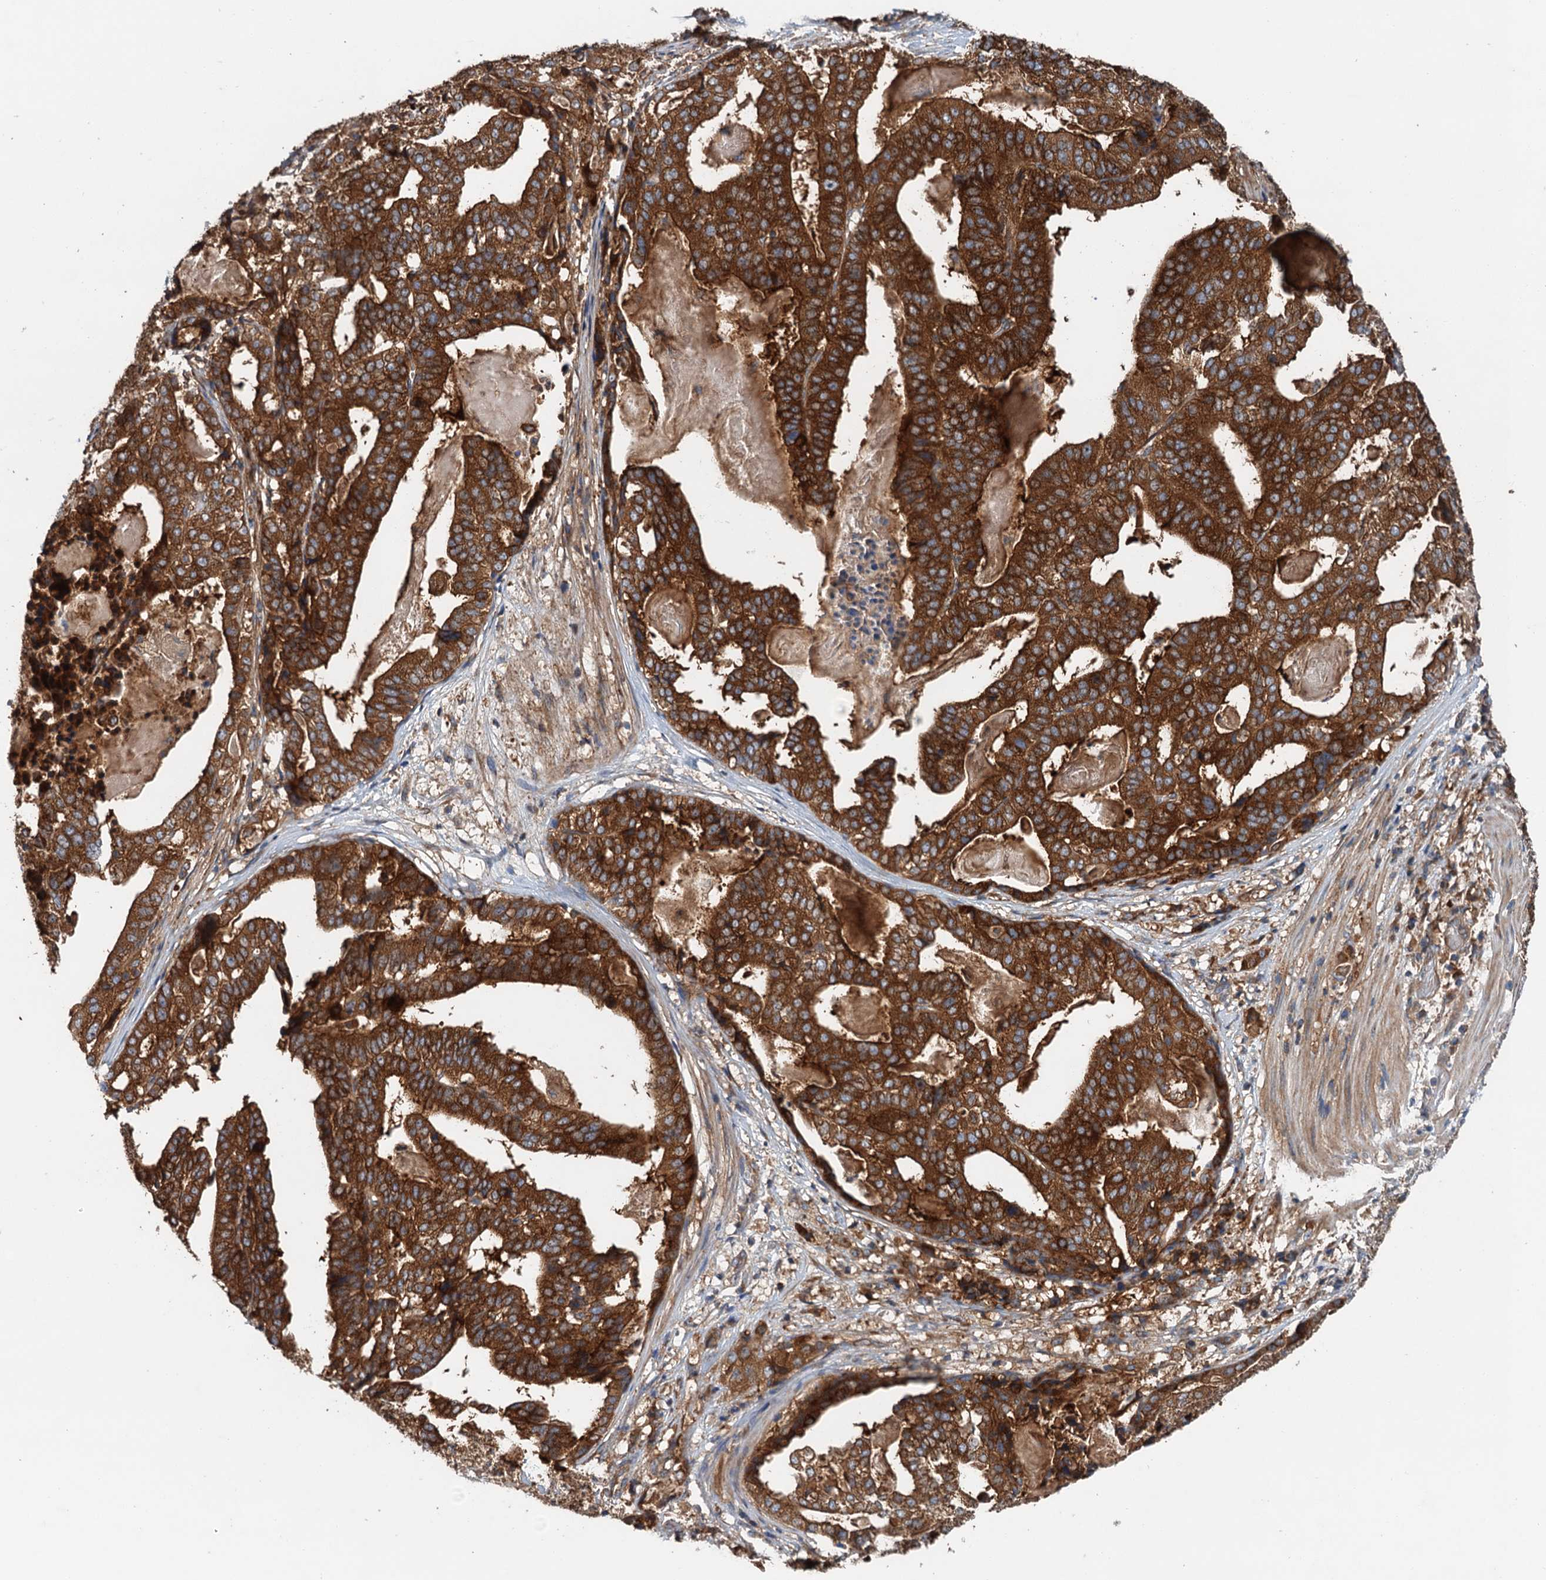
{"staining": {"intensity": "strong", "quantity": ">75%", "location": "cytoplasmic/membranous"}, "tissue": "stomach cancer", "cell_type": "Tumor cells", "image_type": "cancer", "snomed": [{"axis": "morphology", "description": "Adenocarcinoma, NOS"}, {"axis": "topography", "description": "Stomach"}], "caption": "Immunohistochemistry of human adenocarcinoma (stomach) reveals high levels of strong cytoplasmic/membranous expression in about >75% of tumor cells.", "gene": "COG3", "patient": {"sex": "male", "age": 48}}